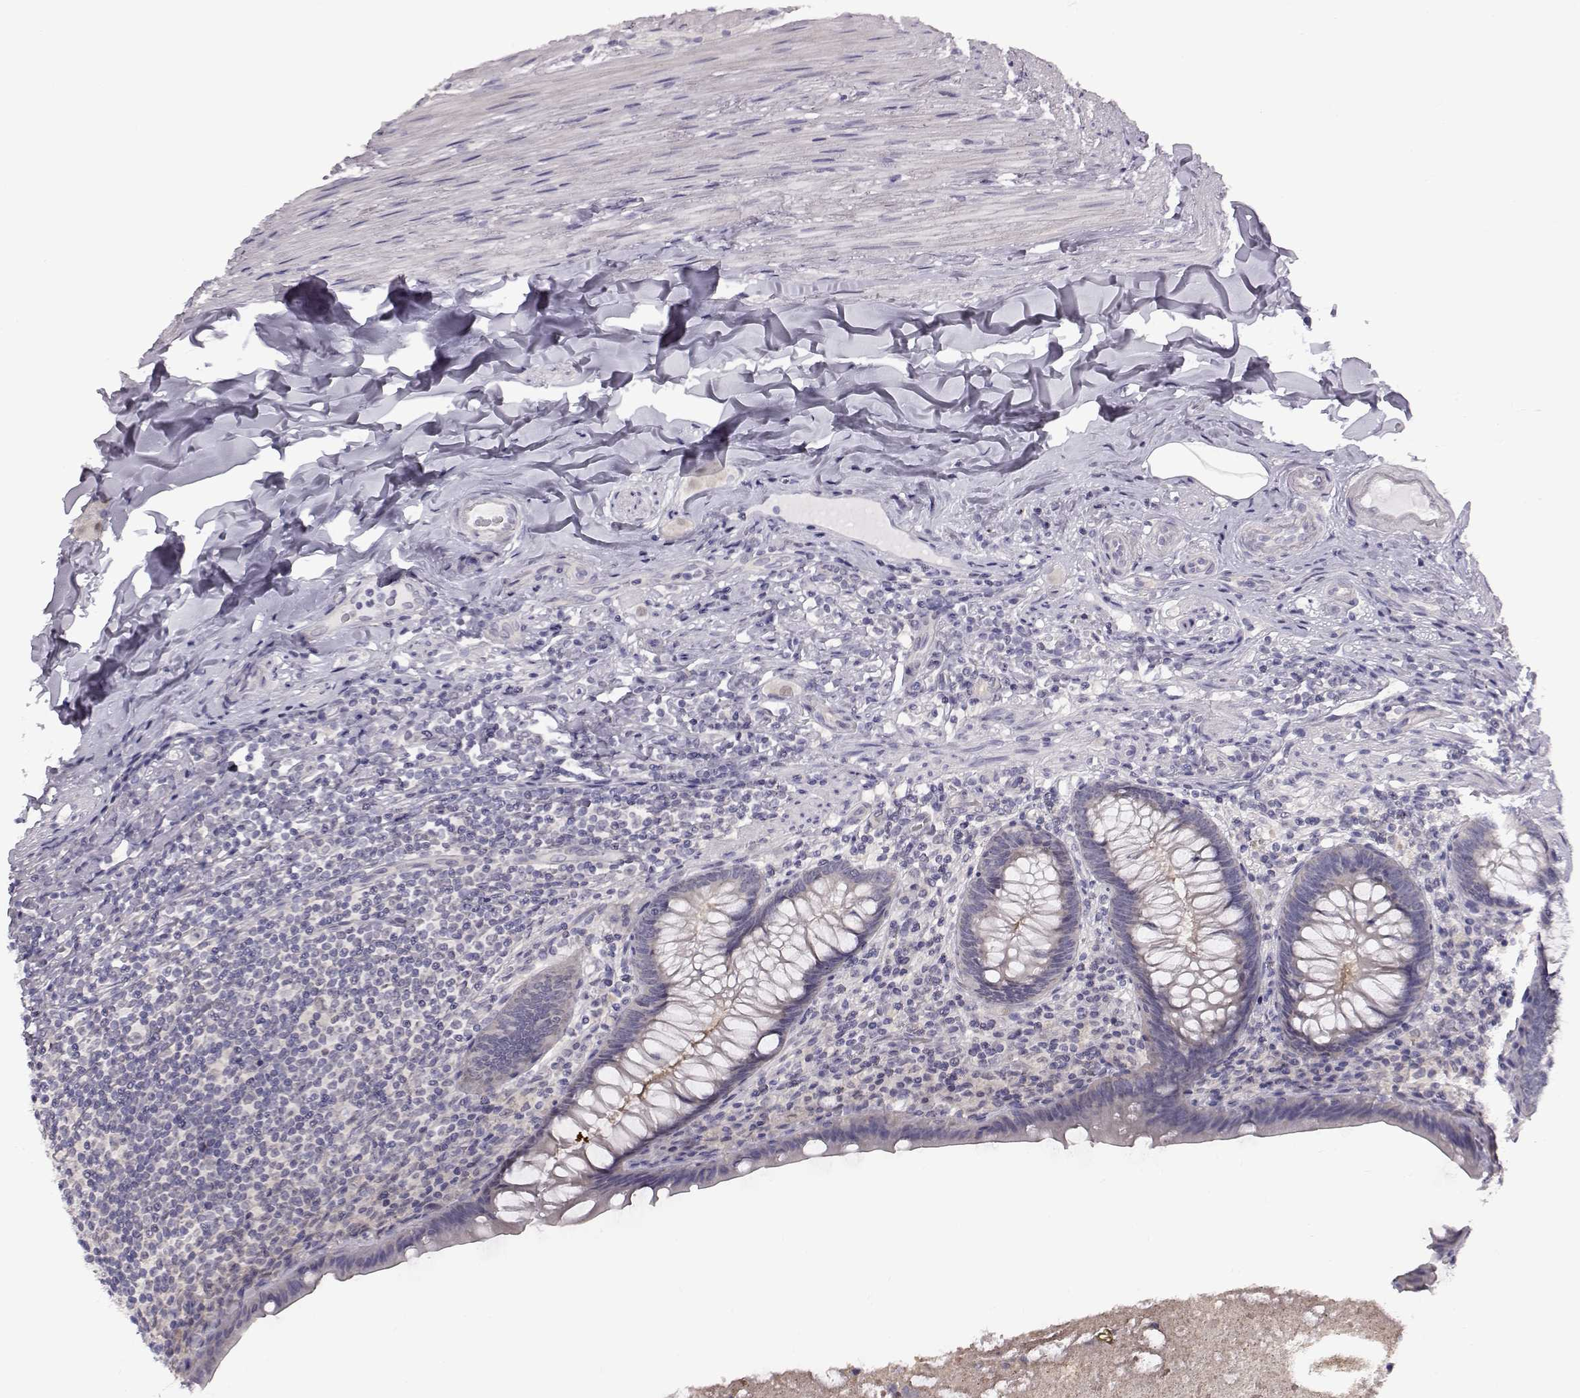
{"staining": {"intensity": "negative", "quantity": "none", "location": "none"}, "tissue": "appendix", "cell_type": "Glandular cells", "image_type": "normal", "snomed": [{"axis": "morphology", "description": "Normal tissue, NOS"}, {"axis": "topography", "description": "Appendix"}], "caption": "Glandular cells show no significant positivity in unremarkable appendix. (Immunohistochemistry, brightfield microscopy, high magnification).", "gene": "C10orf62", "patient": {"sex": "male", "age": 47}}